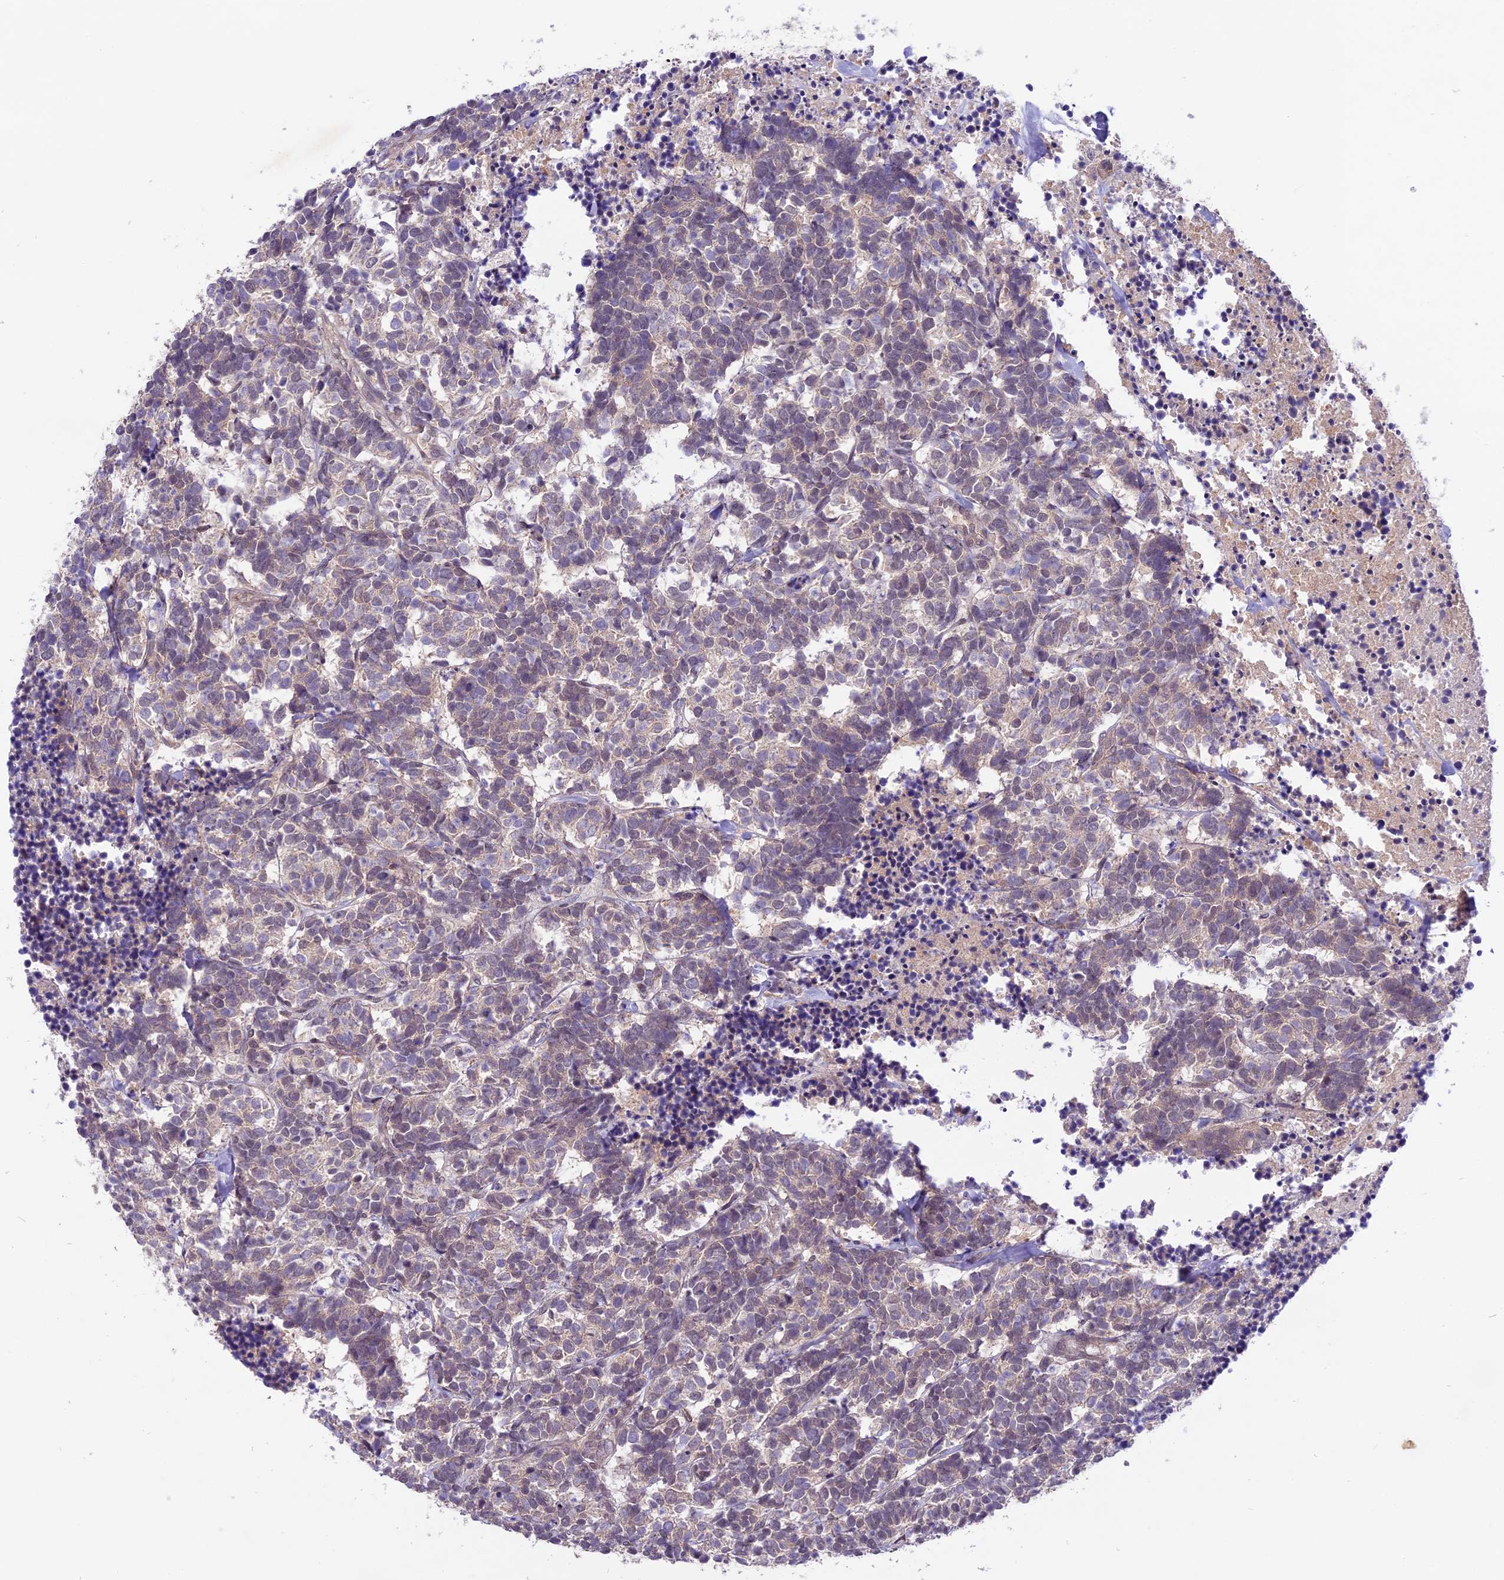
{"staining": {"intensity": "weak", "quantity": "<25%", "location": "cytoplasmic/membranous"}, "tissue": "carcinoid", "cell_type": "Tumor cells", "image_type": "cancer", "snomed": [{"axis": "morphology", "description": "Carcinoma, NOS"}, {"axis": "morphology", "description": "Carcinoid, malignant, NOS"}, {"axis": "topography", "description": "Urinary bladder"}], "caption": "This is a histopathology image of immunohistochemistry (IHC) staining of carcinoid, which shows no staining in tumor cells.", "gene": "SPRED1", "patient": {"sex": "male", "age": 57}}